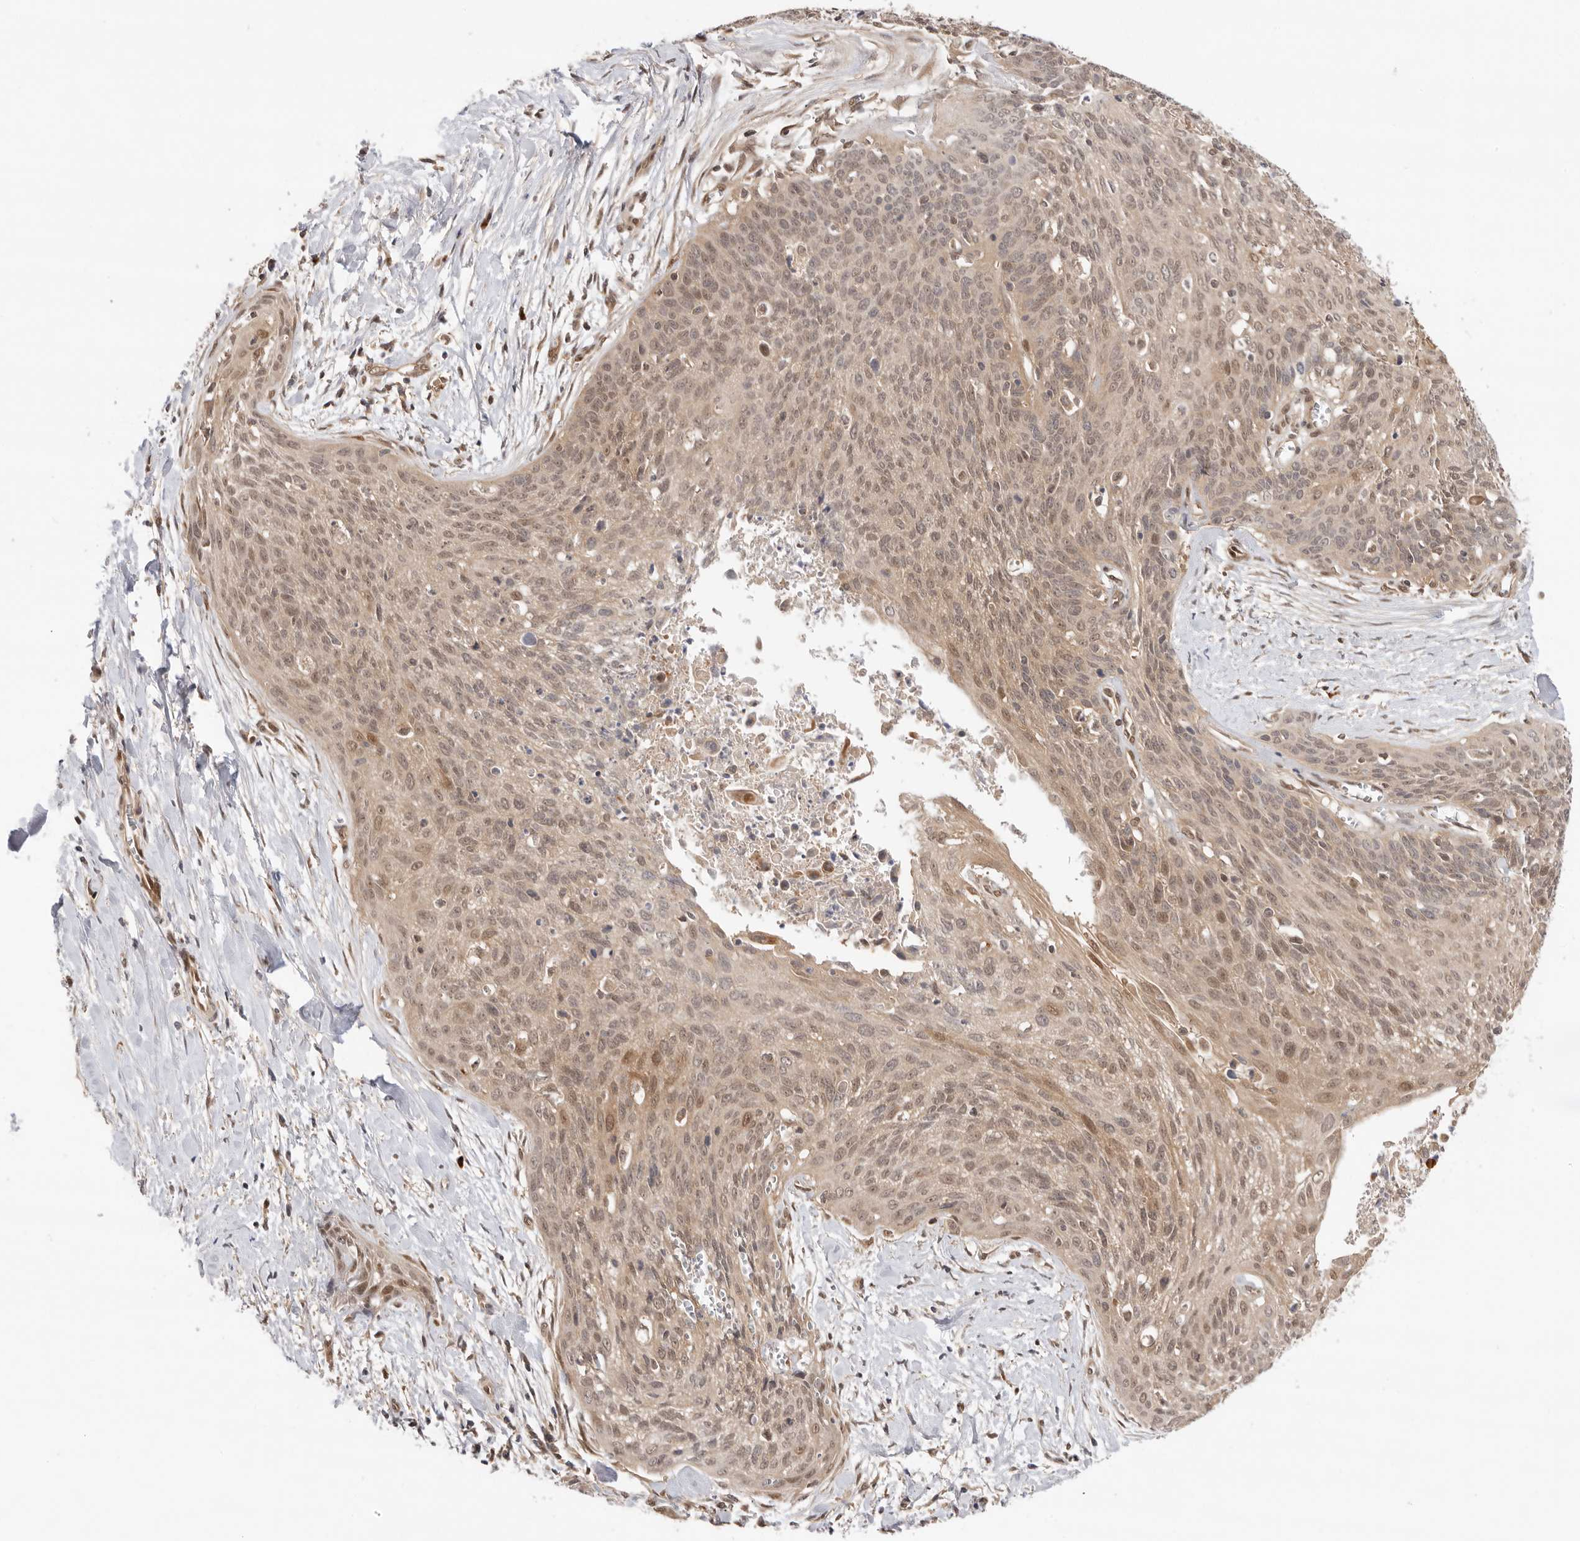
{"staining": {"intensity": "weak", "quantity": ">75%", "location": "nuclear"}, "tissue": "cervical cancer", "cell_type": "Tumor cells", "image_type": "cancer", "snomed": [{"axis": "morphology", "description": "Squamous cell carcinoma, NOS"}, {"axis": "topography", "description": "Cervix"}], "caption": "DAB immunohistochemical staining of human squamous cell carcinoma (cervical) reveals weak nuclear protein expression in about >75% of tumor cells. The protein is shown in brown color, while the nuclei are stained blue.", "gene": "DCAF8", "patient": {"sex": "female", "age": 55}}